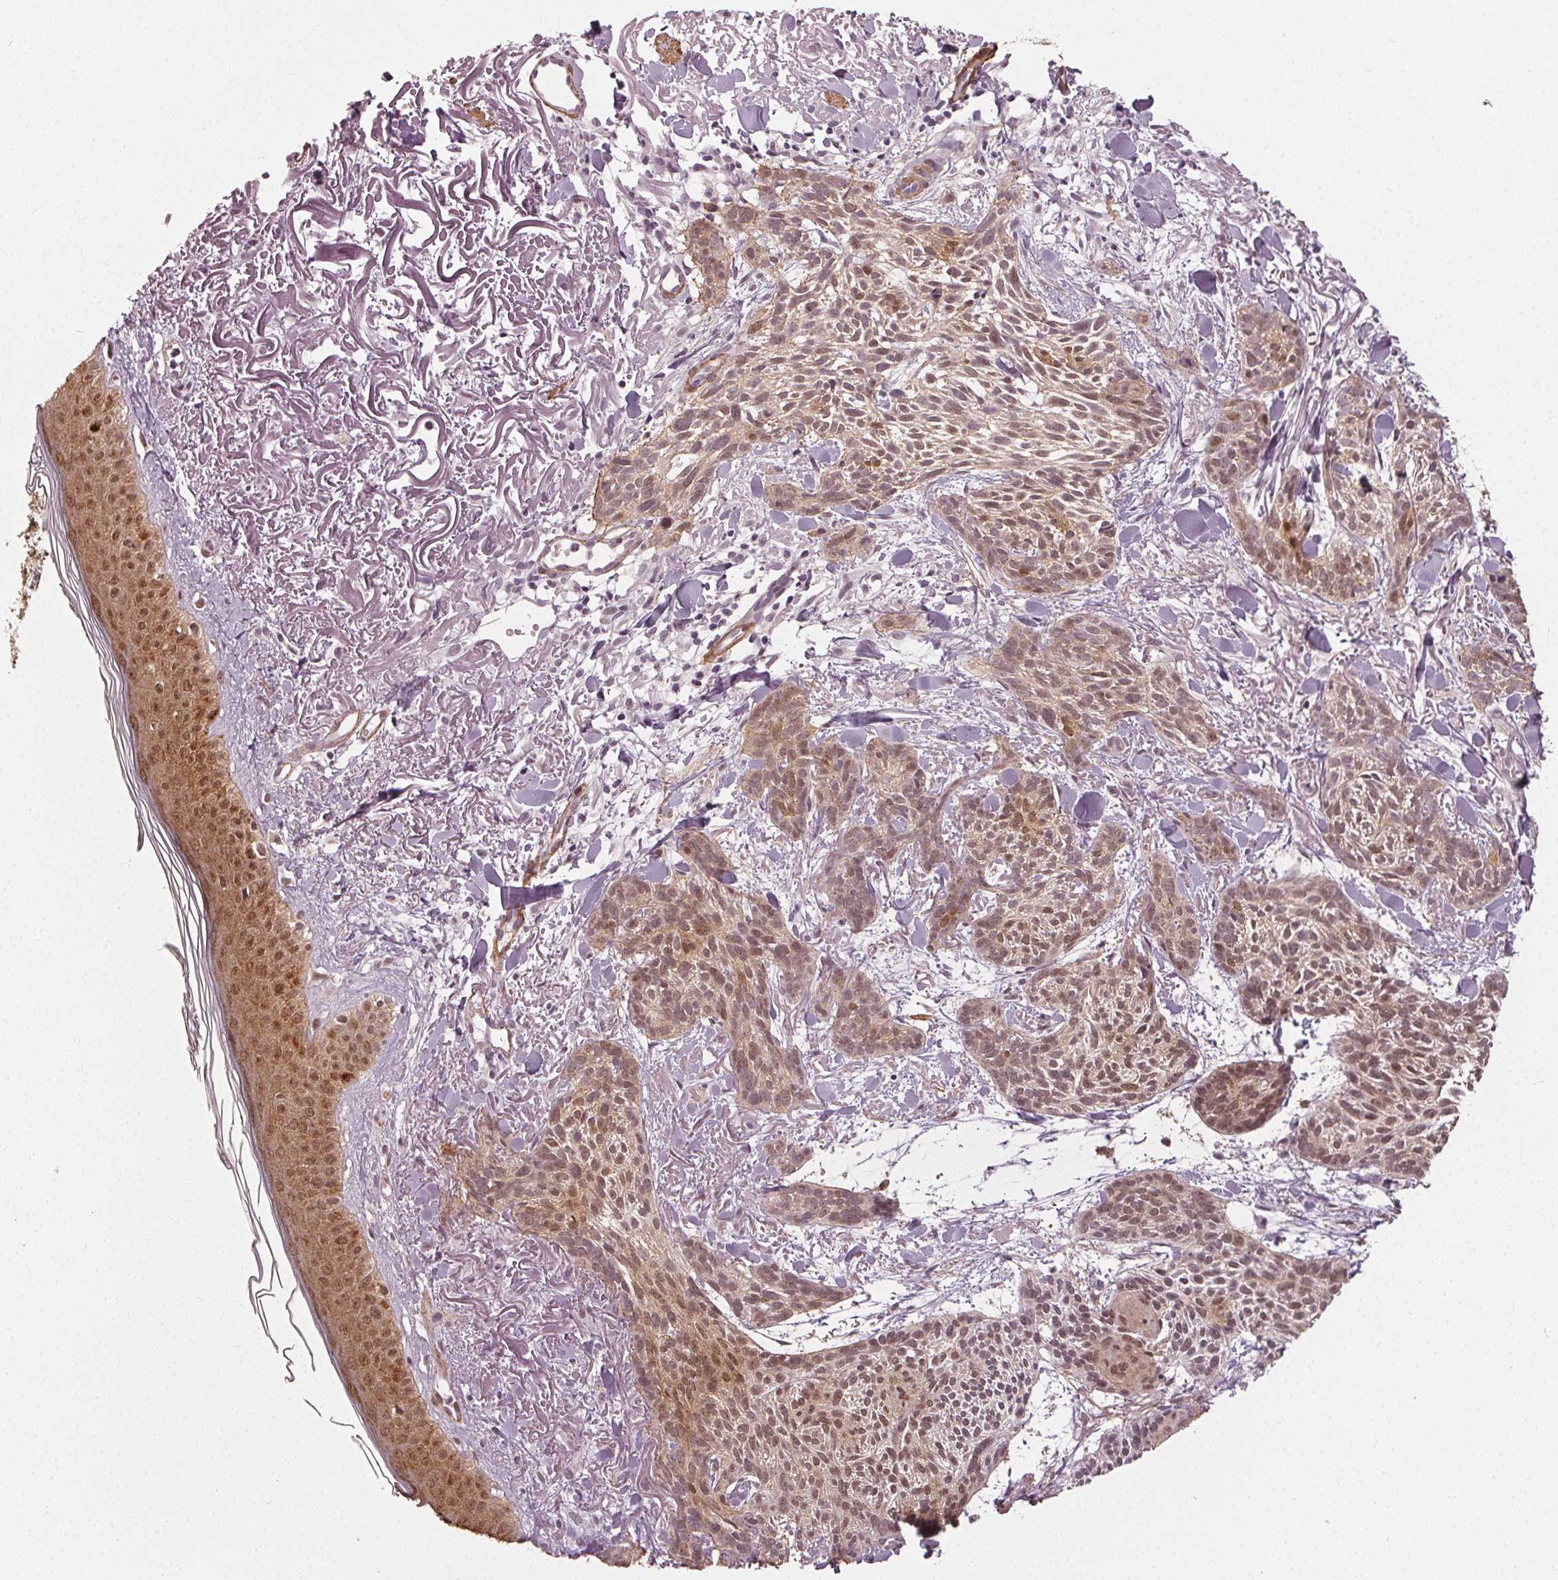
{"staining": {"intensity": "moderate", "quantity": ">75%", "location": "nuclear"}, "tissue": "skin cancer", "cell_type": "Tumor cells", "image_type": "cancer", "snomed": [{"axis": "morphology", "description": "Basal cell carcinoma"}, {"axis": "topography", "description": "Skin"}], "caption": "High-magnification brightfield microscopy of skin cancer (basal cell carcinoma) stained with DAB (3,3'-diaminobenzidine) (brown) and counterstained with hematoxylin (blue). tumor cells exhibit moderate nuclear positivity is identified in approximately>75% of cells.", "gene": "PKP1", "patient": {"sex": "female", "age": 78}}